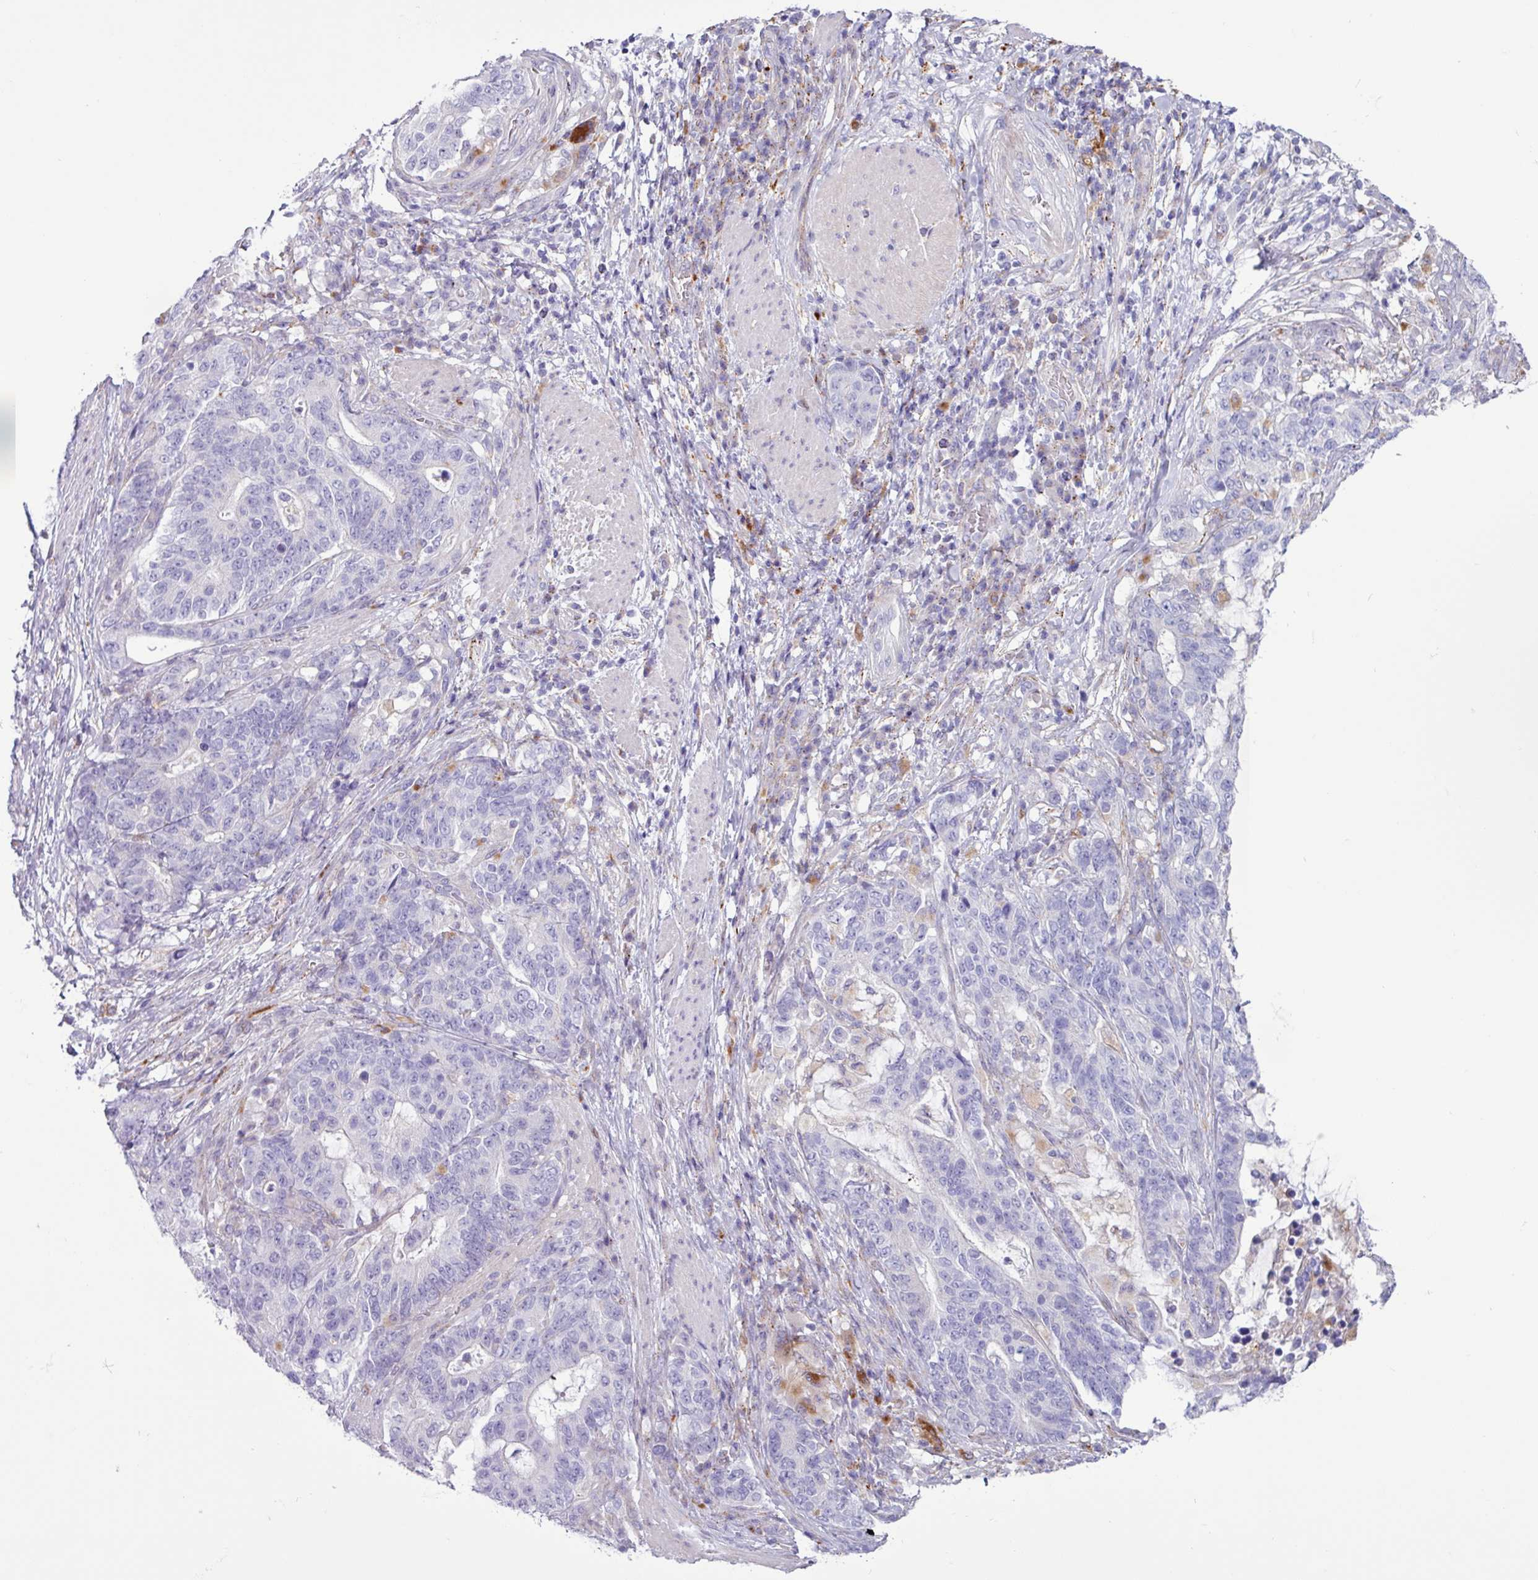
{"staining": {"intensity": "negative", "quantity": "none", "location": "none"}, "tissue": "stomach cancer", "cell_type": "Tumor cells", "image_type": "cancer", "snomed": [{"axis": "morphology", "description": "Normal tissue, NOS"}, {"axis": "morphology", "description": "Adenocarcinoma, NOS"}, {"axis": "topography", "description": "Stomach"}], "caption": "Immunohistochemistry of stomach adenocarcinoma shows no expression in tumor cells.", "gene": "AMIGO2", "patient": {"sex": "female", "age": 64}}